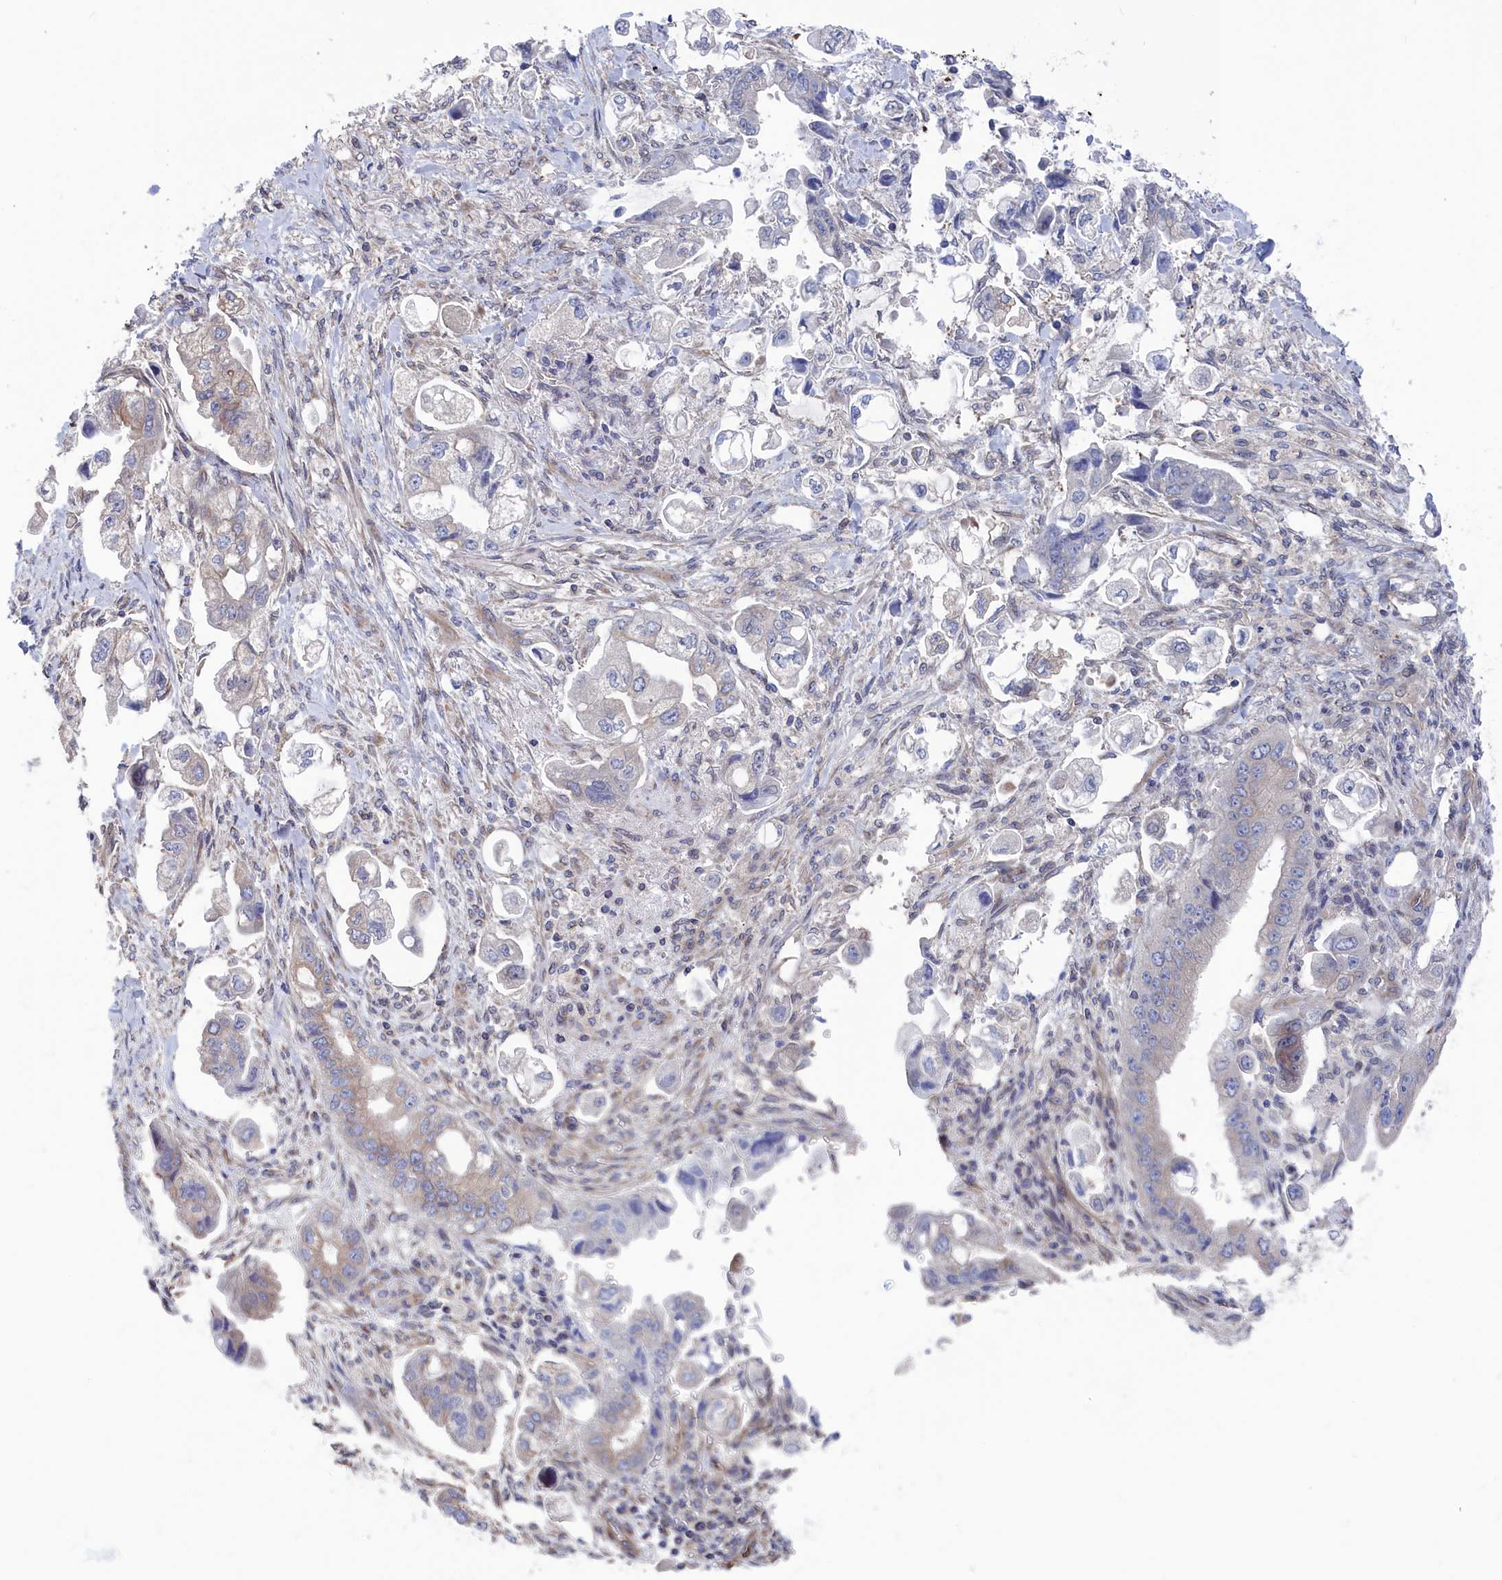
{"staining": {"intensity": "negative", "quantity": "none", "location": "none"}, "tissue": "stomach cancer", "cell_type": "Tumor cells", "image_type": "cancer", "snomed": [{"axis": "morphology", "description": "Adenocarcinoma, NOS"}, {"axis": "topography", "description": "Stomach"}], "caption": "Tumor cells are negative for brown protein staining in stomach adenocarcinoma.", "gene": "NUTF2", "patient": {"sex": "male", "age": 62}}